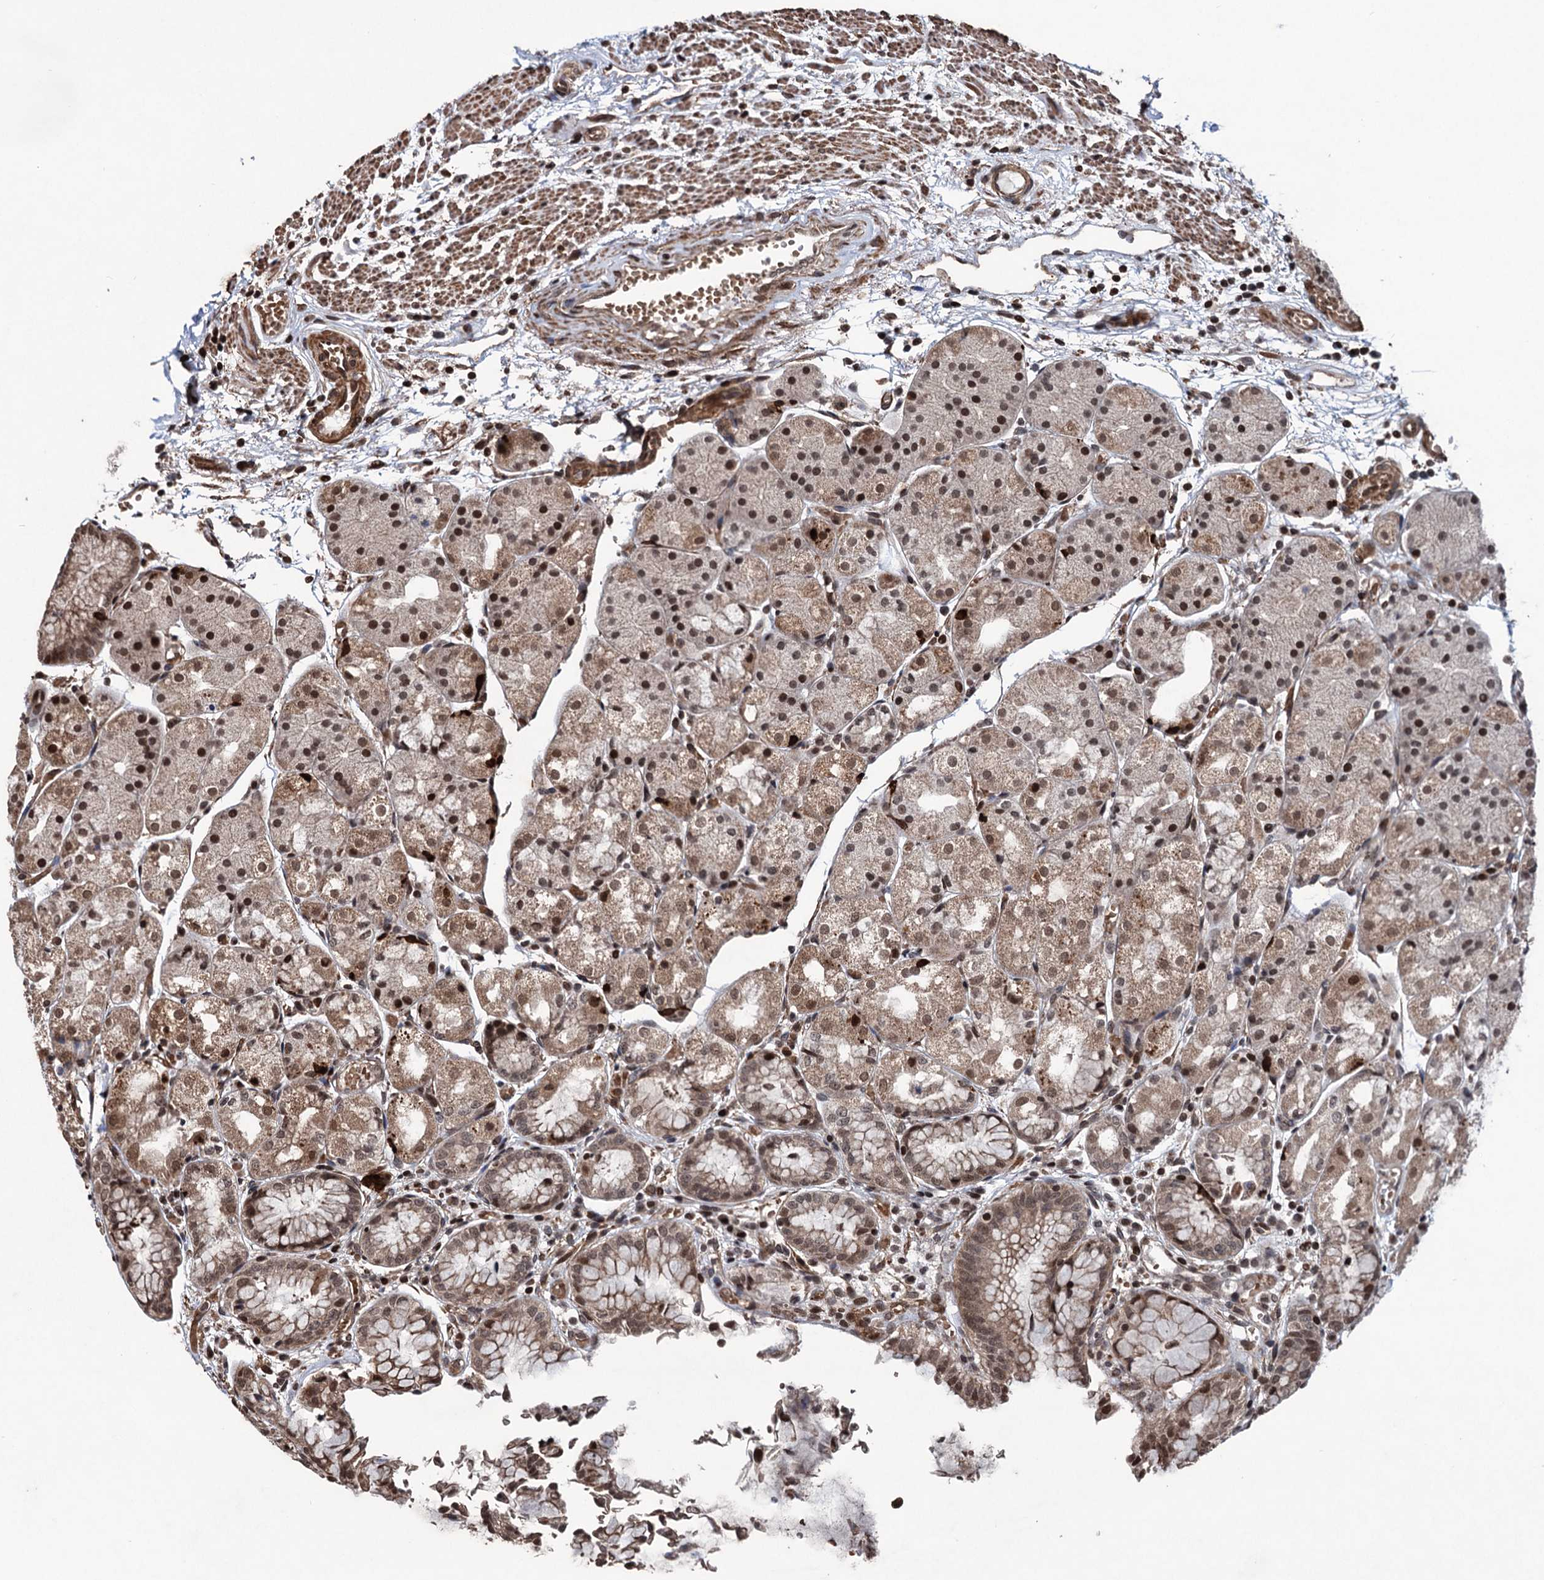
{"staining": {"intensity": "strong", "quantity": ">75%", "location": "cytoplasmic/membranous,nuclear"}, "tissue": "stomach", "cell_type": "Glandular cells", "image_type": "normal", "snomed": [{"axis": "morphology", "description": "Normal tissue, NOS"}, {"axis": "topography", "description": "Stomach, upper"}], "caption": "Protein staining demonstrates strong cytoplasmic/membranous,nuclear expression in about >75% of glandular cells in normal stomach.", "gene": "EYA4", "patient": {"sex": "male", "age": 72}}